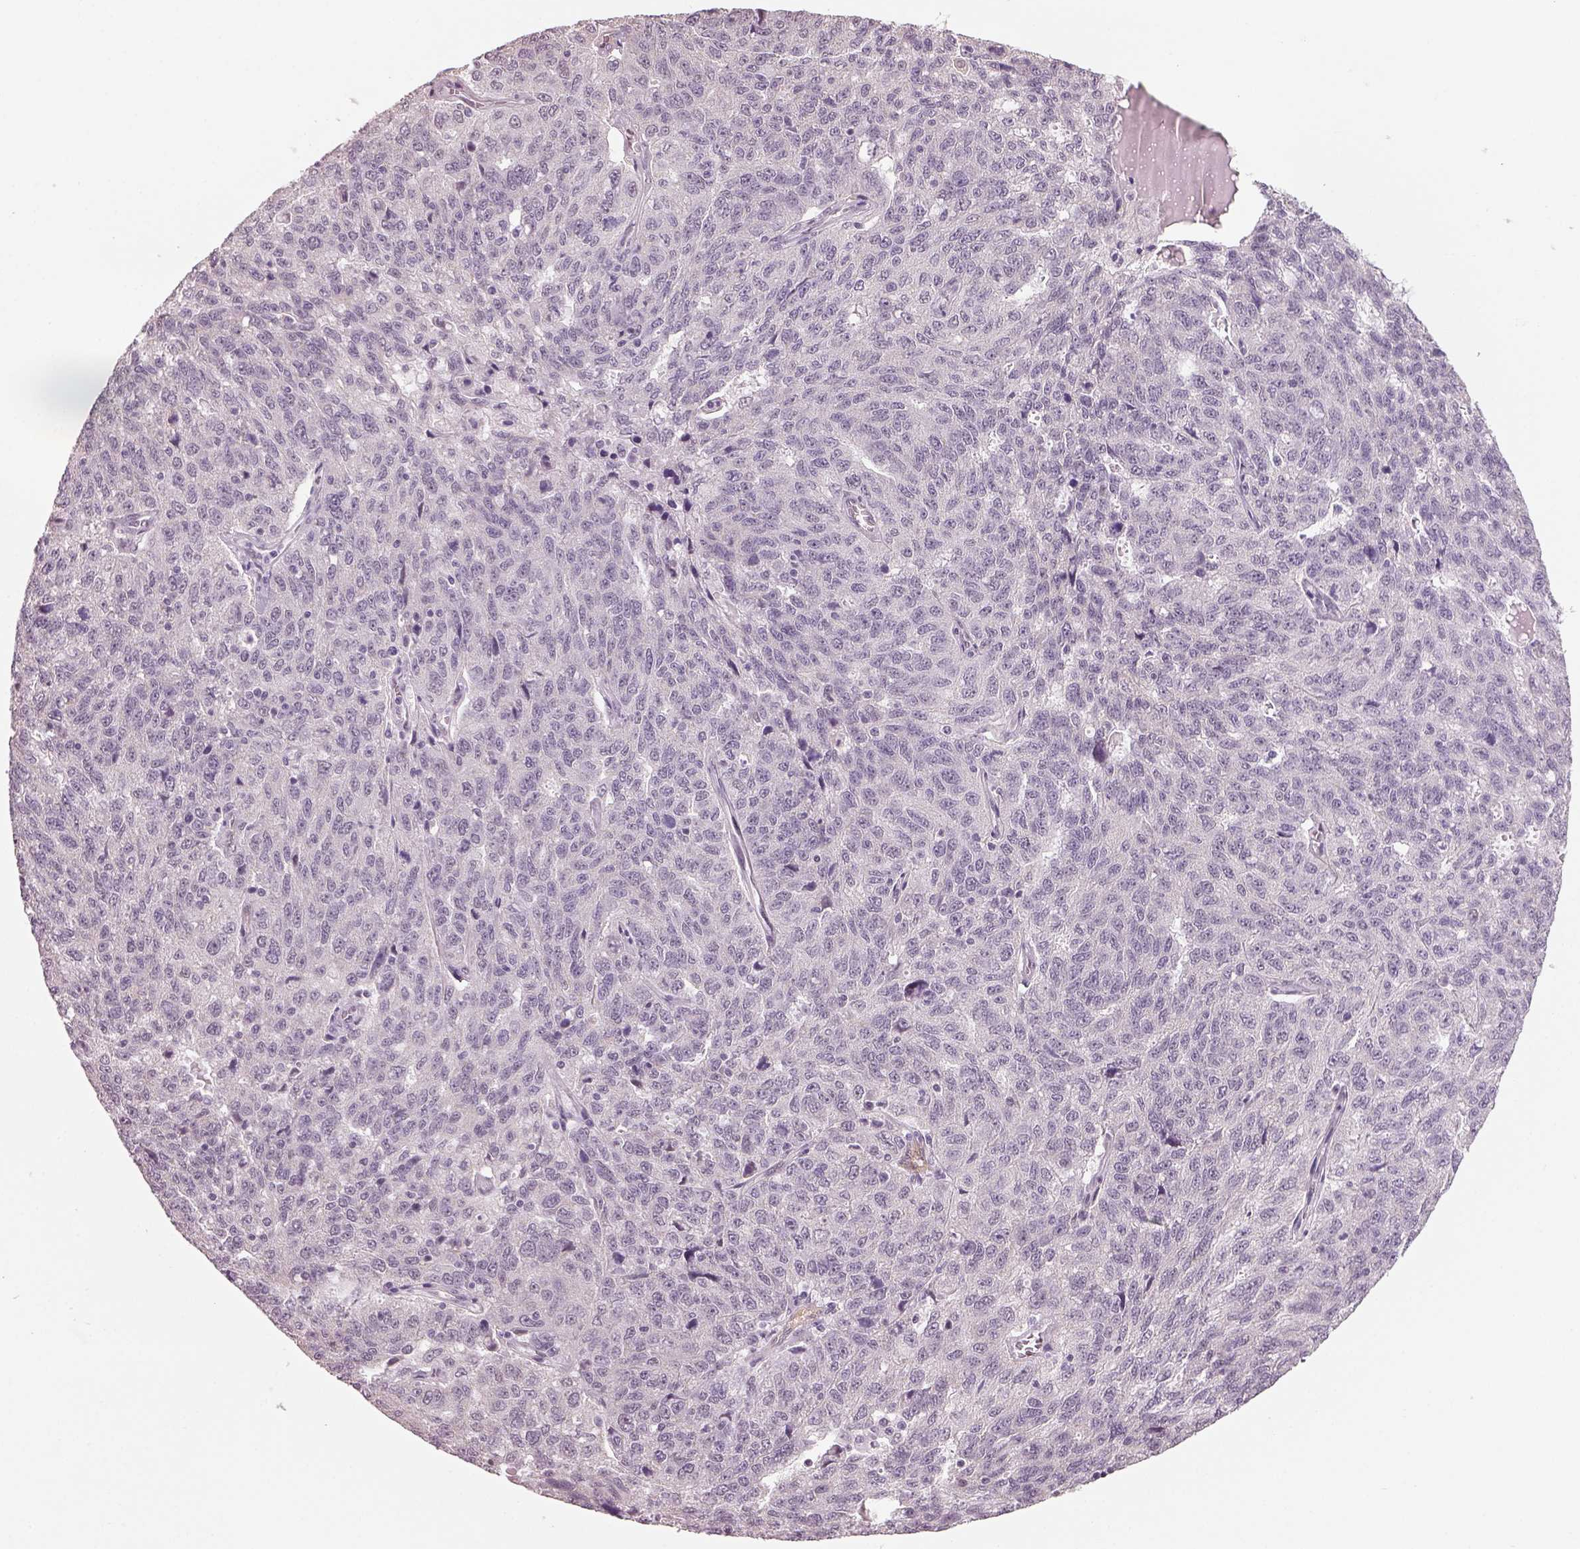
{"staining": {"intensity": "negative", "quantity": "none", "location": "none"}, "tissue": "ovarian cancer", "cell_type": "Tumor cells", "image_type": "cancer", "snomed": [{"axis": "morphology", "description": "Cystadenocarcinoma, serous, NOS"}, {"axis": "topography", "description": "Ovary"}], "caption": "This is an IHC micrograph of human ovarian cancer. There is no positivity in tumor cells.", "gene": "NAT8", "patient": {"sex": "female", "age": 71}}